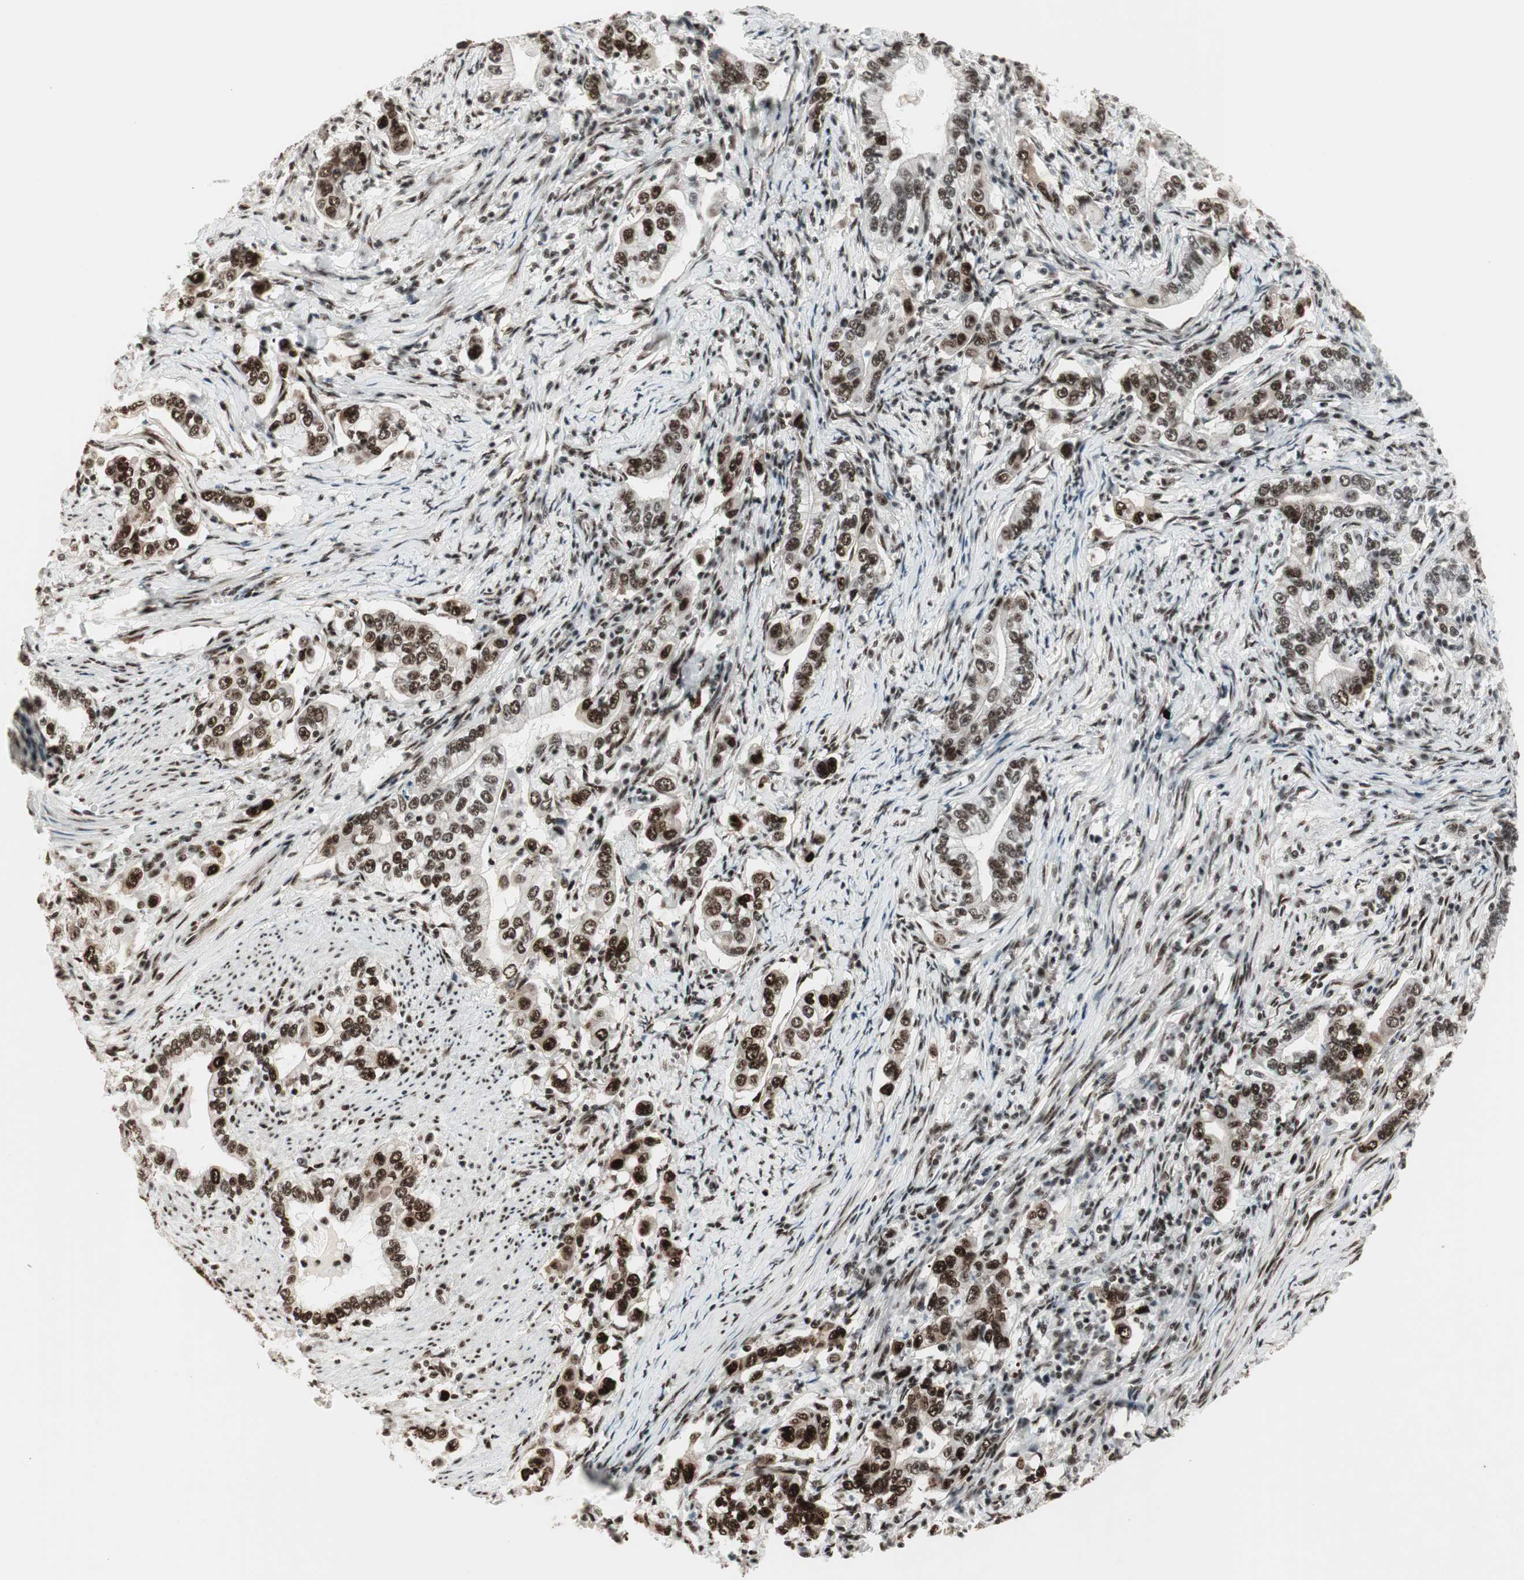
{"staining": {"intensity": "strong", "quantity": ">75%", "location": "nuclear"}, "tissue": "stomach cancer", "cell_type": "Tumor cells", "image_type": "cancer", "snomed": [{"axis": "morphology", "description": "Adenocarcinoma, NOS"}, {"axis": "topography", "description": "Stomach, lower"}], "caption": "Approximately >75% of tumor cells in stomach cancer reveal strong nuclear protein staining as visualized by brown immunohistochemical staining.", "gene": "HEXIM1", "patient": {"sex": "female", "age": 72}}